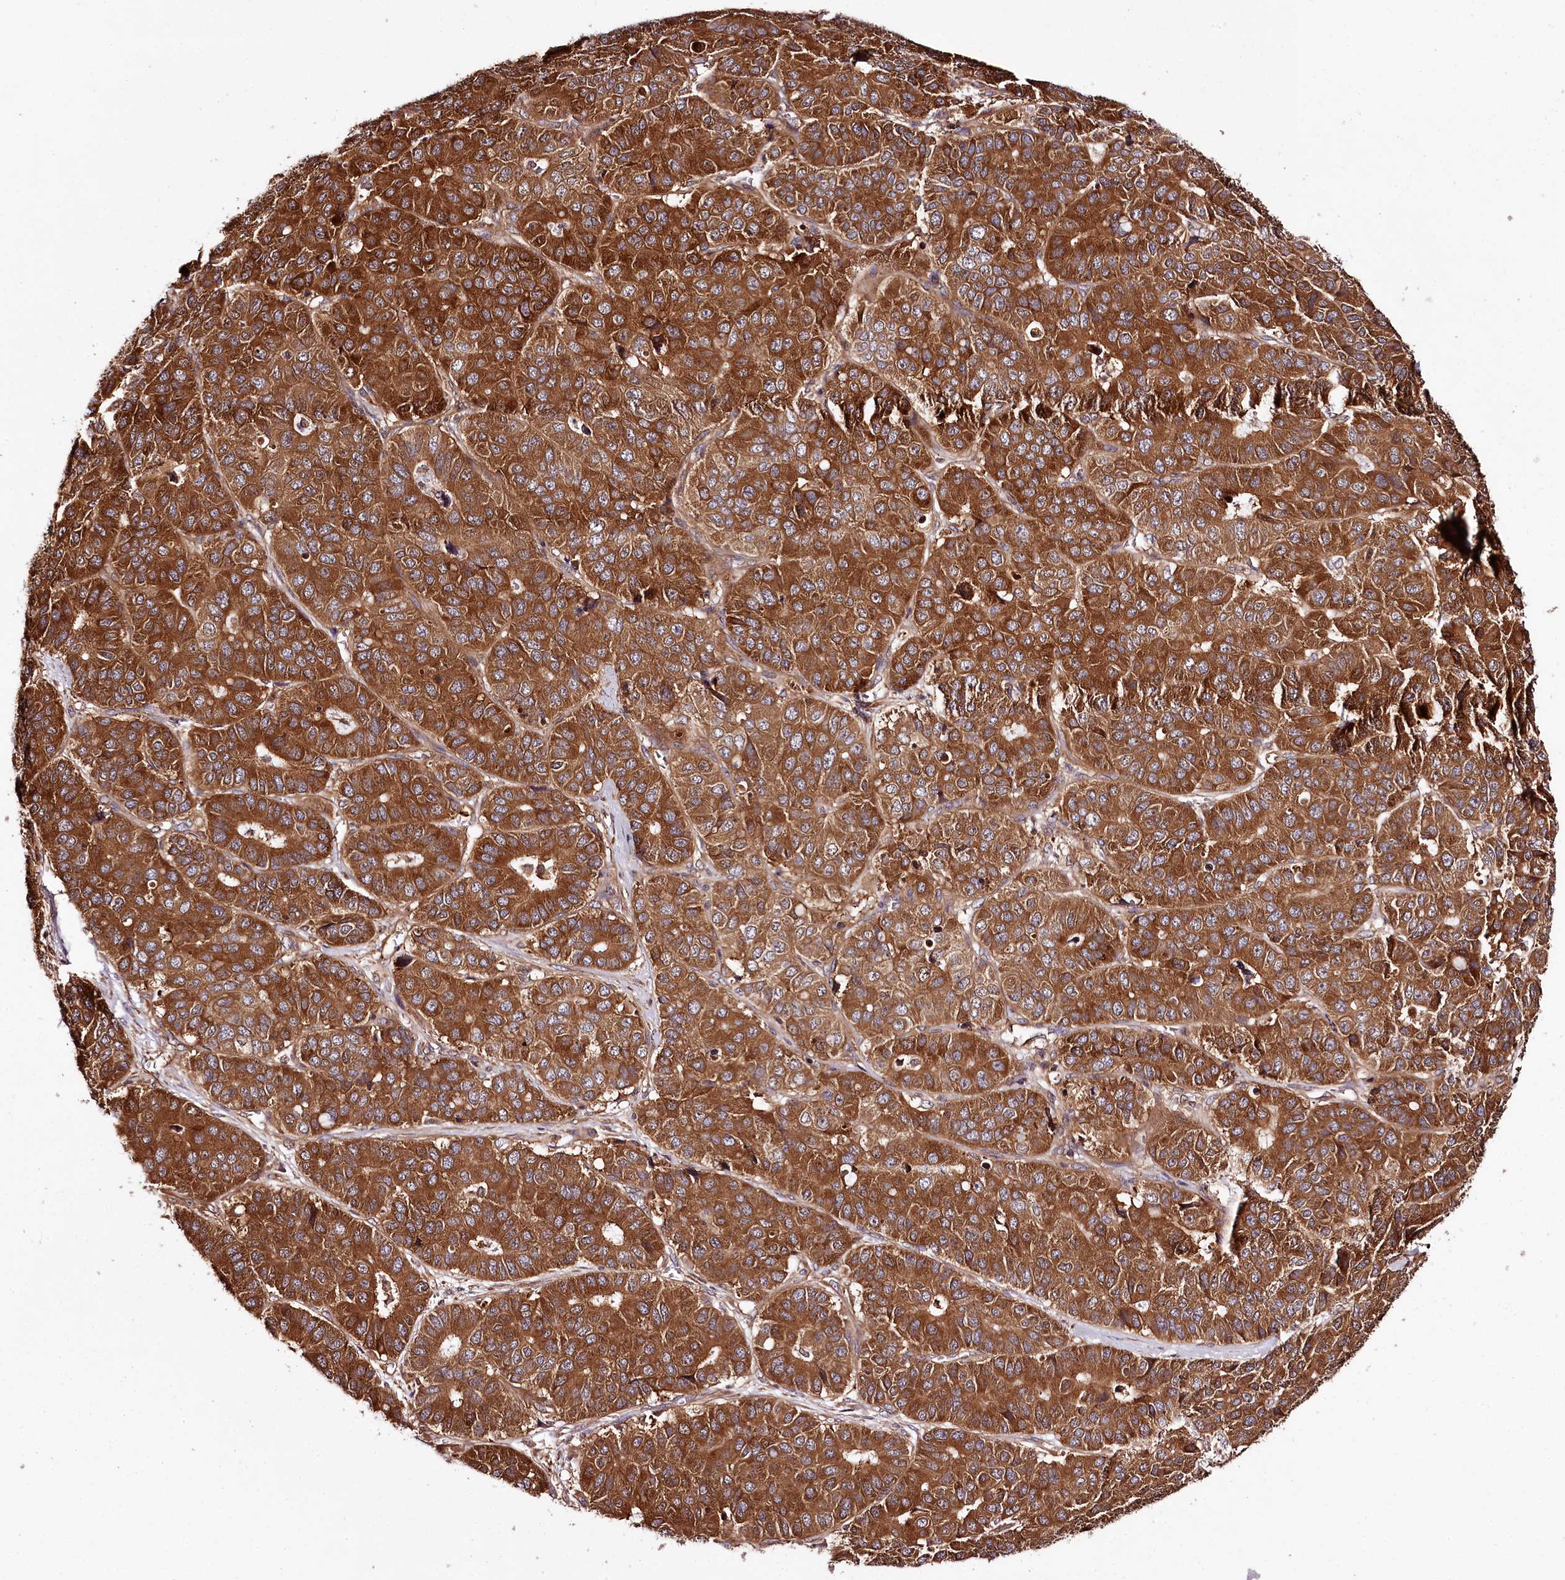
{"staining": {"intensity": "strong", "quantity": ">75%", "location": "cytoplasmic/membranous"}, "tissue": "pancreatic cancer", "cell_type": "Tumor cells", "image_type": "cancer", "snomed": [{"axis": "morphology", "description": "Adenocarcinoma, NOS"}, {"axis": "topography", "description": "Pancreas"}], "caption": "This photomicrograph reveals pancreatic cancer stained with immunohistochemistry to label a protein in brown. The cytoplasmic/membranous of tumor cells show strong positivity for the protein. Nuclei are counter-stained blue.", "gene": "TARS1", "patient": {"sex": "male", "age": 50}}